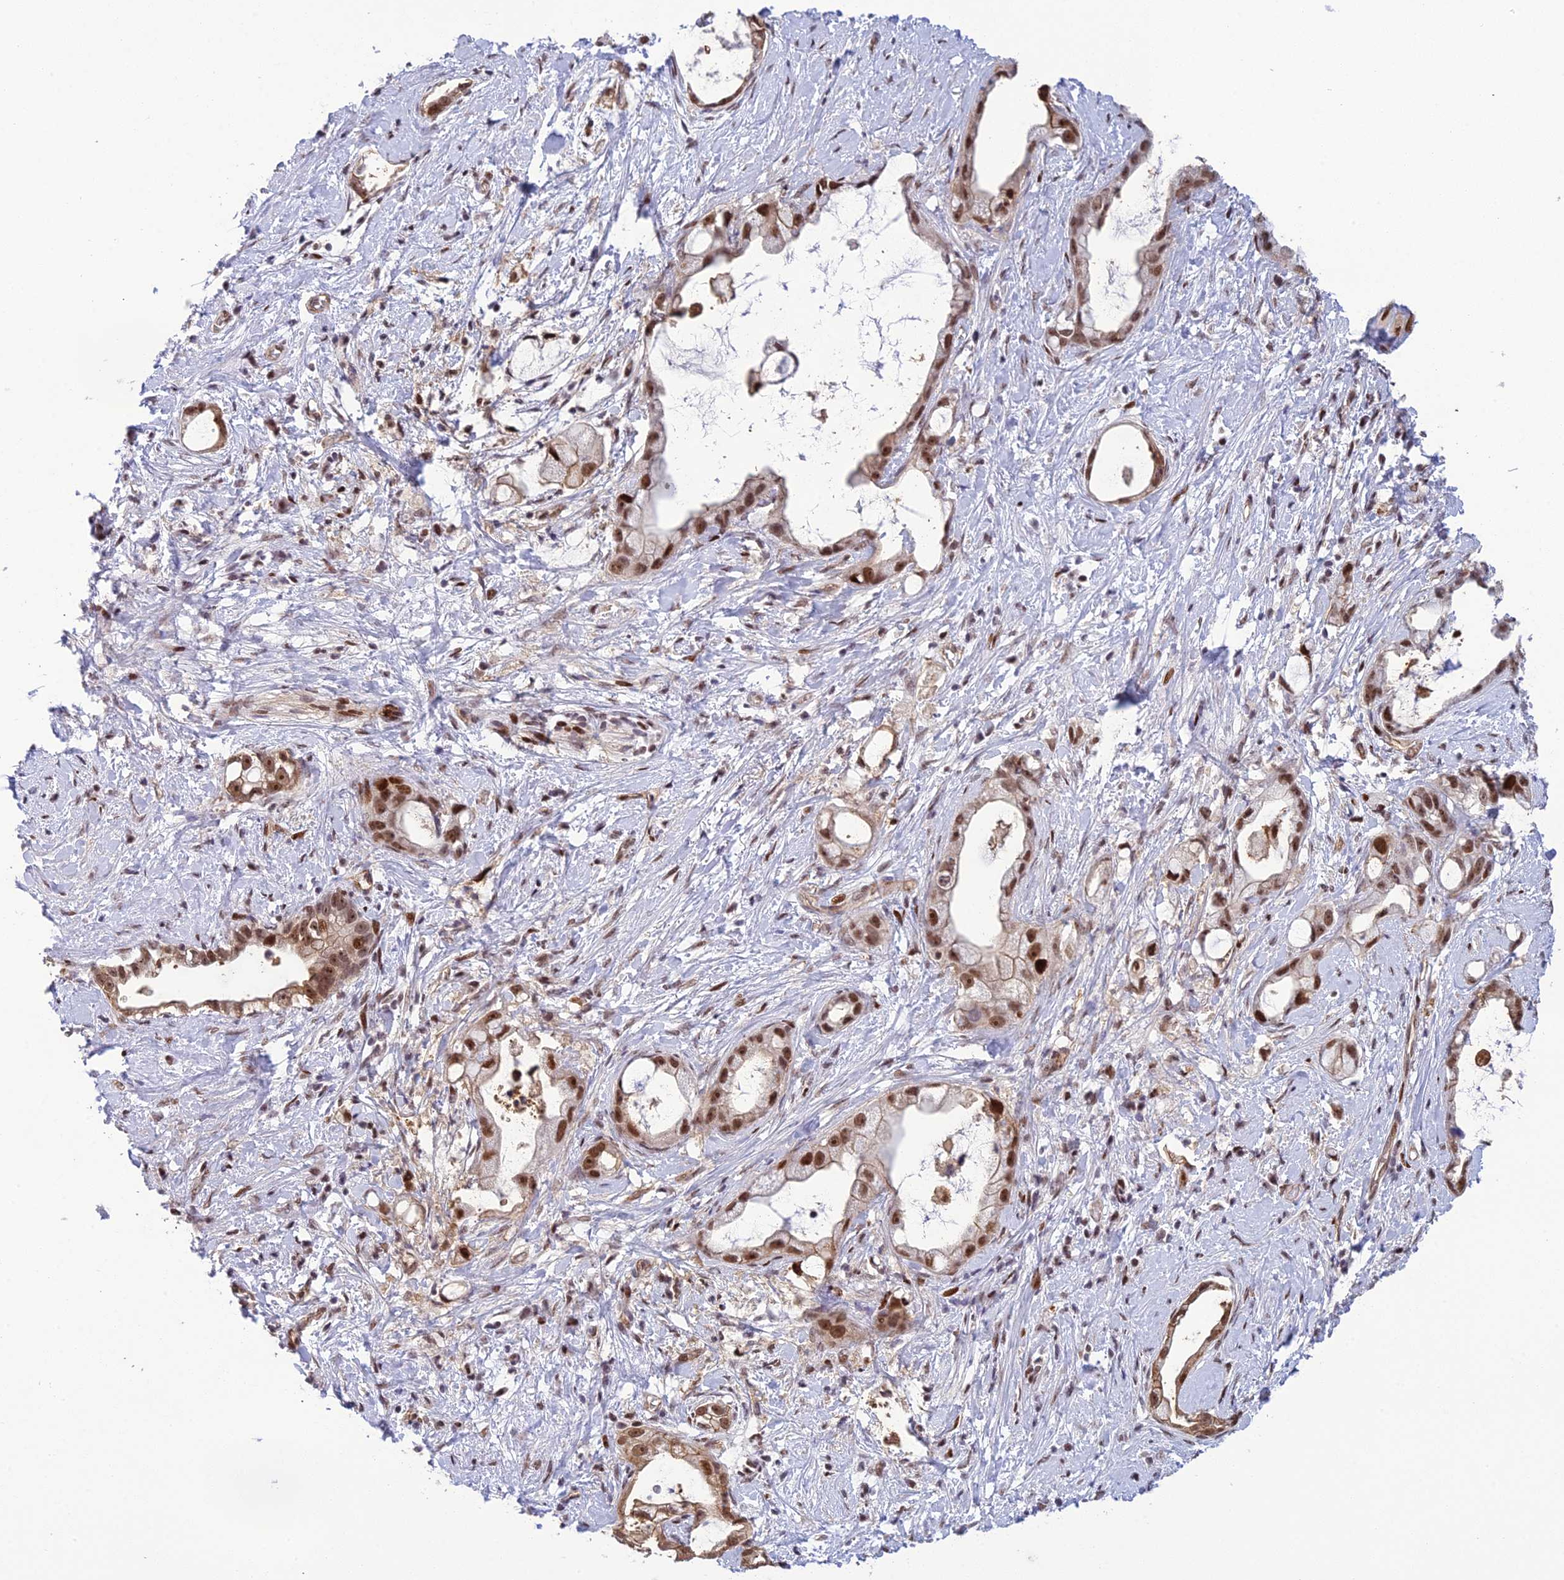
{"staining": {"intensity": "moderate", "quantity": ">75%", "location": "cytoplasmic/membranous,nuclear"}, "tissue": "stomach cancer", "cell_type": "Tumor cells", "image_type": "cancer", "snomed": [{"axis": "morphology", "description": "Adenocarcinoma, NOS"}, {"axis": "topography", "description": "Stomach"}], "caption": "DAB (3,3'-diaminobenzidine) immunohistochemical staining of human stomach cancer (adenocarcinoma) shows moderate cytoplasmic/membranous and nuclear protein positivity in about >75% of tumor cells.", "gene": "RANBP3", "patient": {"sex": "male", "age": 55}}